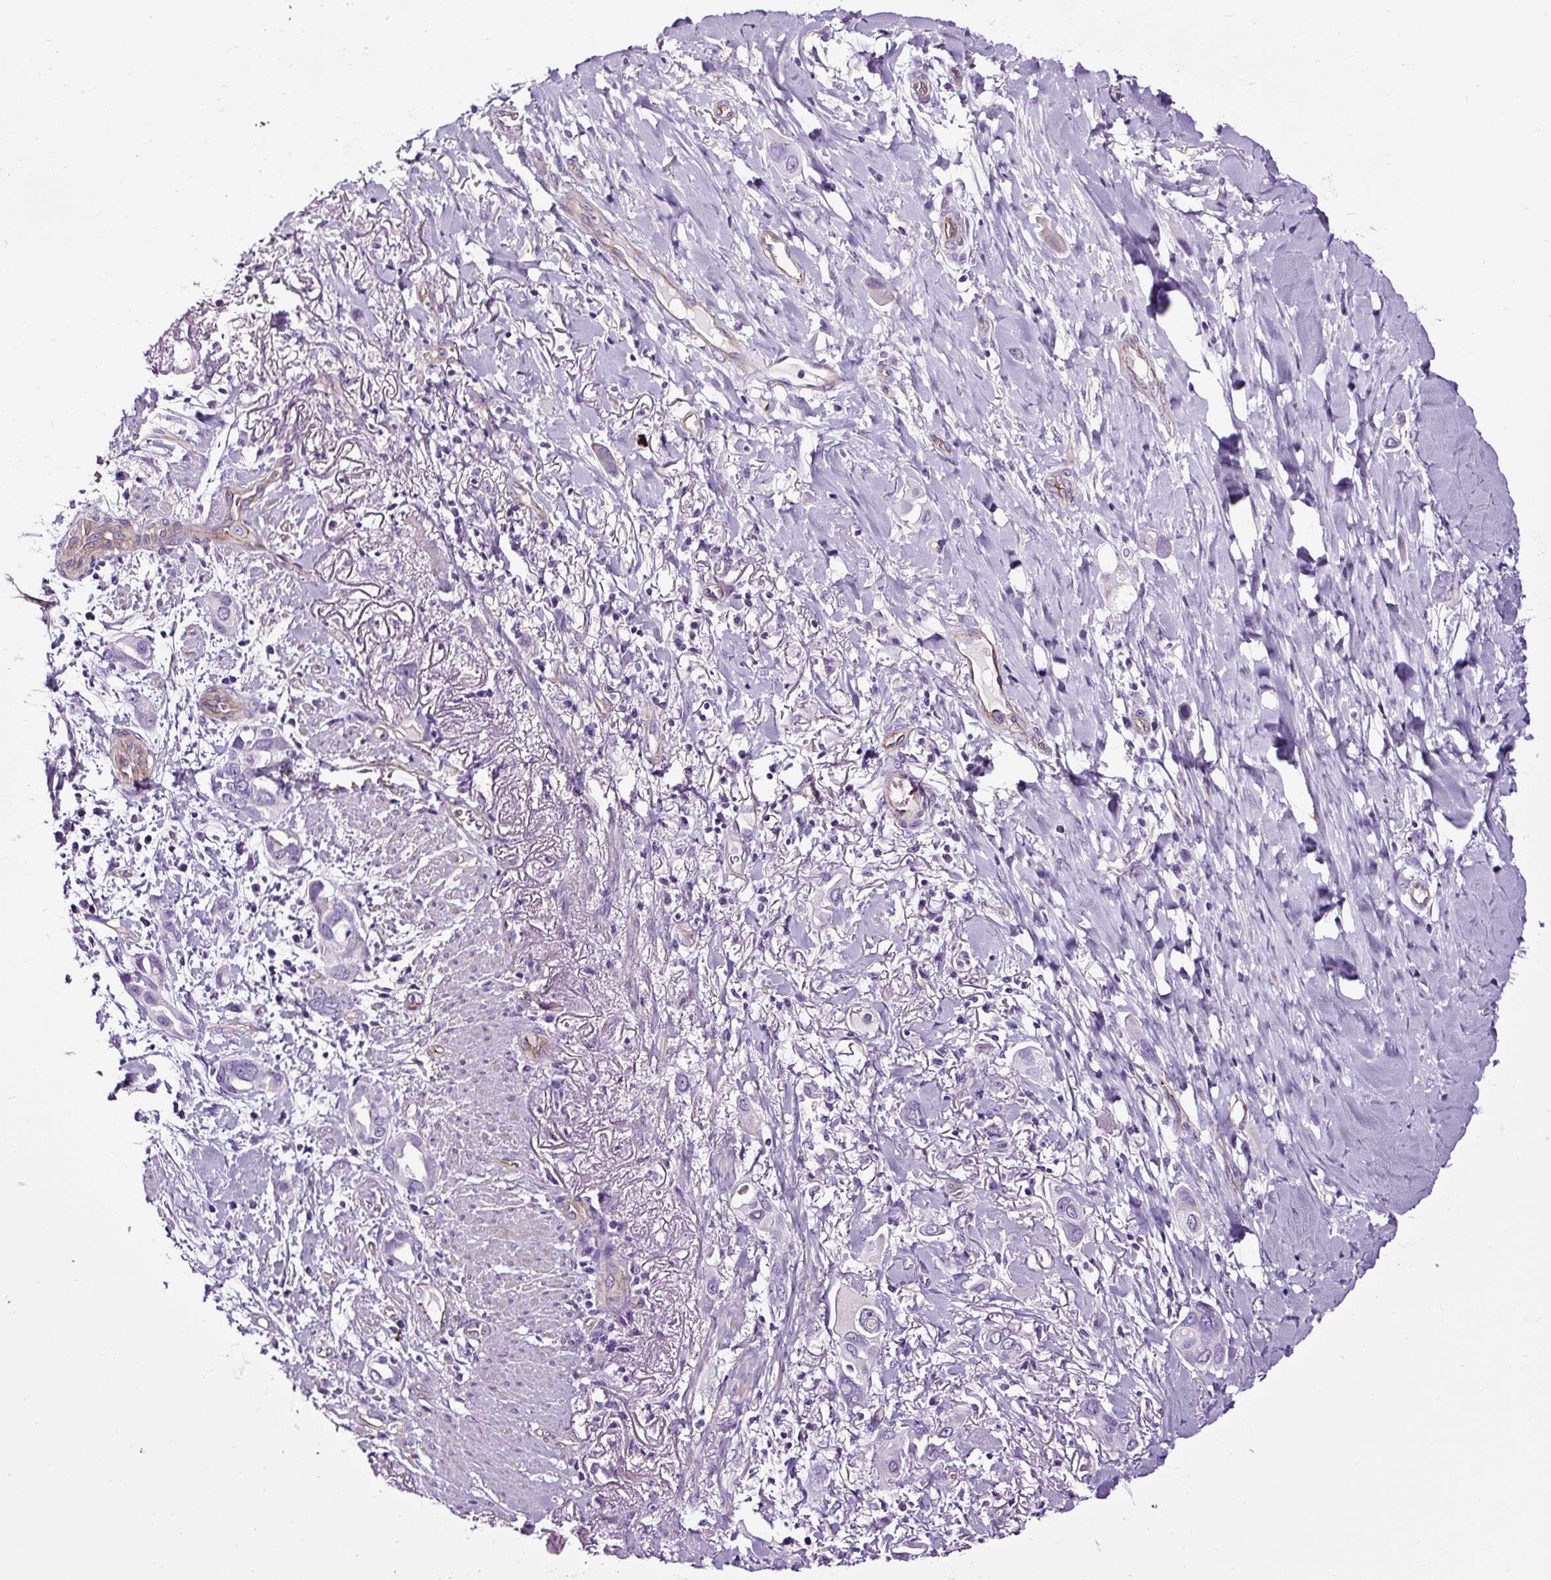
{"staining": {"intensity": "negative", "quantity": "none", "location": "none"}, "tissue": "lung cancer", "cell_type": "Tumor cells", "image_type": "cancer", "snomed": [{"axis": "morphology", "description": "Adenocarcinoma, NOS"}, {"axis": "topography", "description": "Lung"}], "caption": "Immunohistochemistry of lung adenocarcinoma reveals no expression in tumor cells. The staining was performed using DAB to visualize the protein expression in brown, while the nuclei were stained in blue with hematoxylin (Magnification: 20x).", "gene": "SLC7A8", "patient": {"sex": "male", "age": 76}}